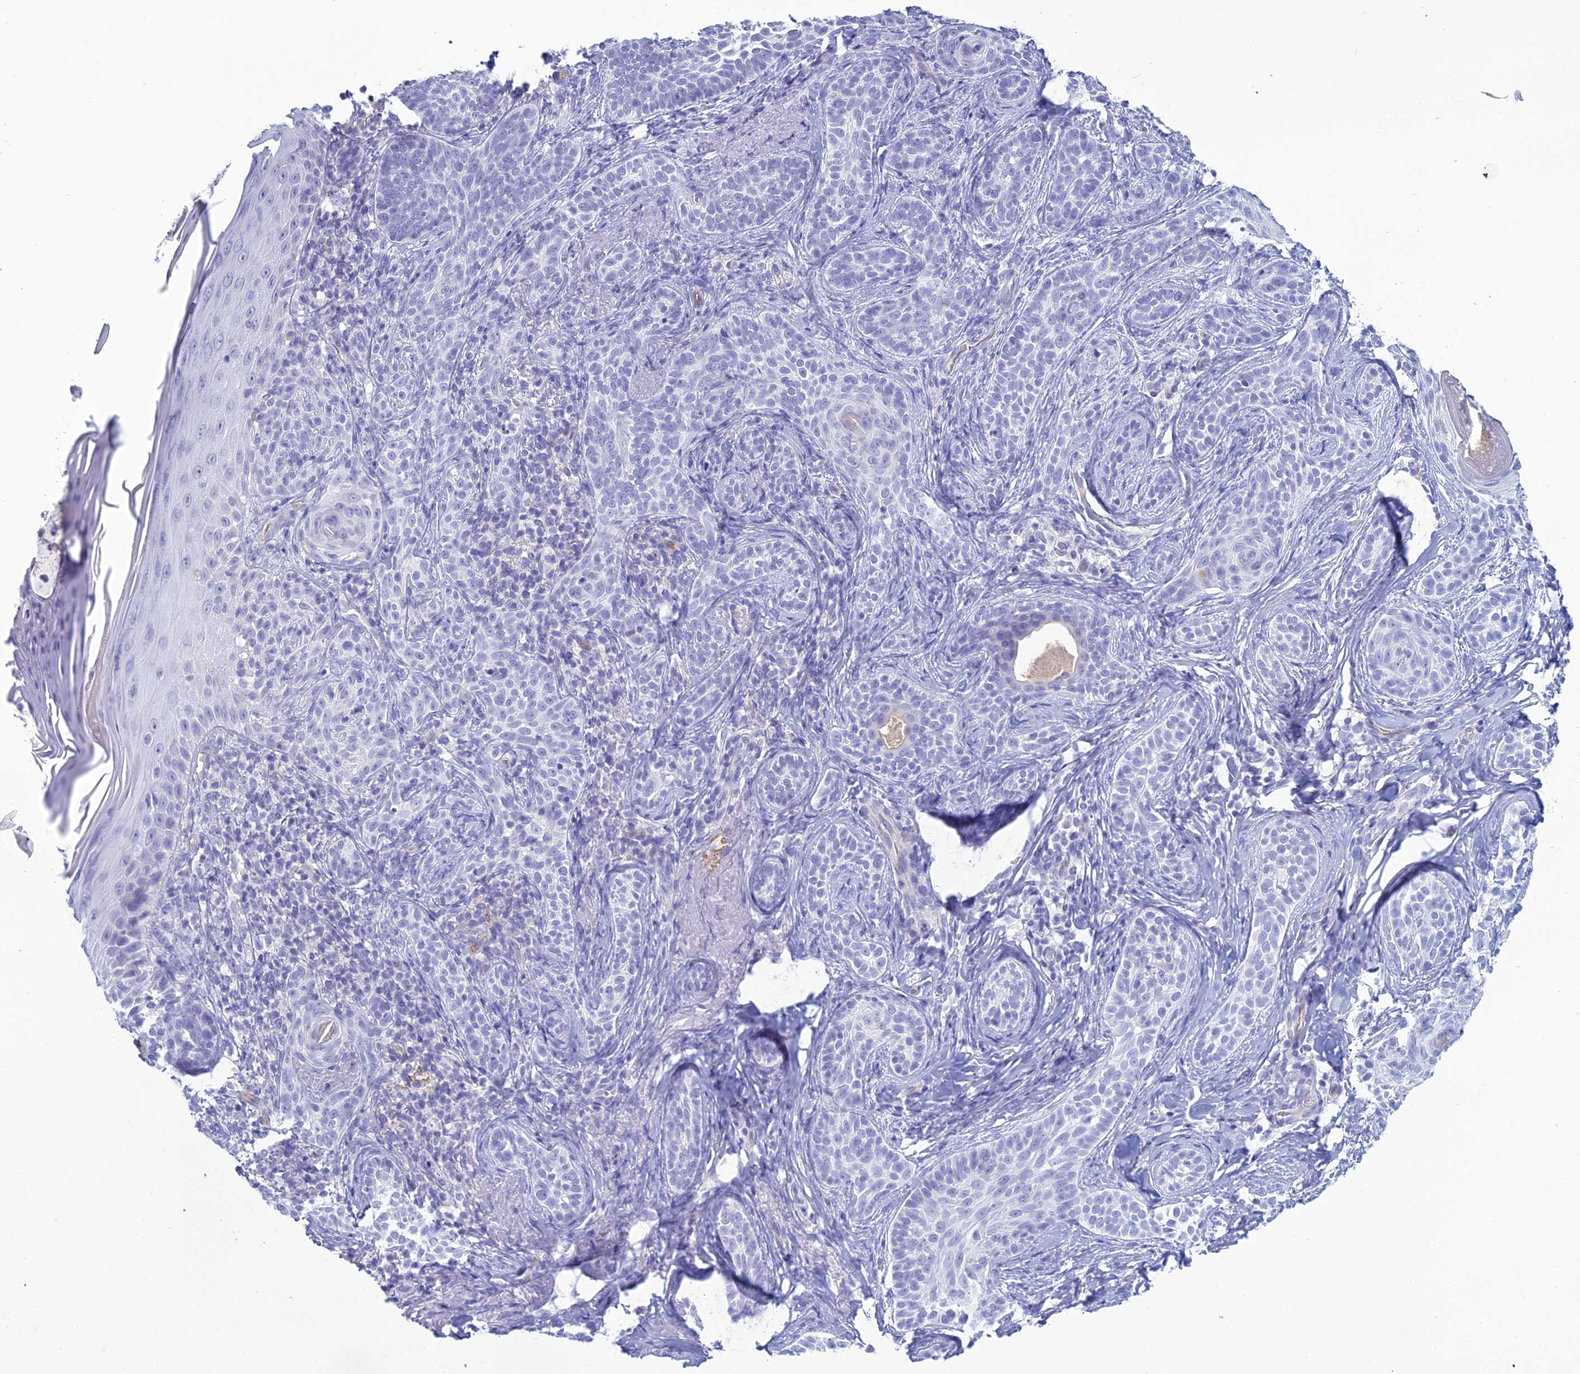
{"staining": {"intensity": "negative", "quantity": "none", "location": "none"}, "tissue": "skin cancer", "cell_type": "Tumor cells", "image_type": "cancer", "snomed": [{"axis": "morphology", "description": "Basal cell carcinoma"}, {"axis": "topography", "description": "Skin"}], "caption": "The IHC histopathology image has no significant staining in tumor cells of skin cancer tissue.", "gene": "ACE", "patient": {"sex": "male", "age": 71}}